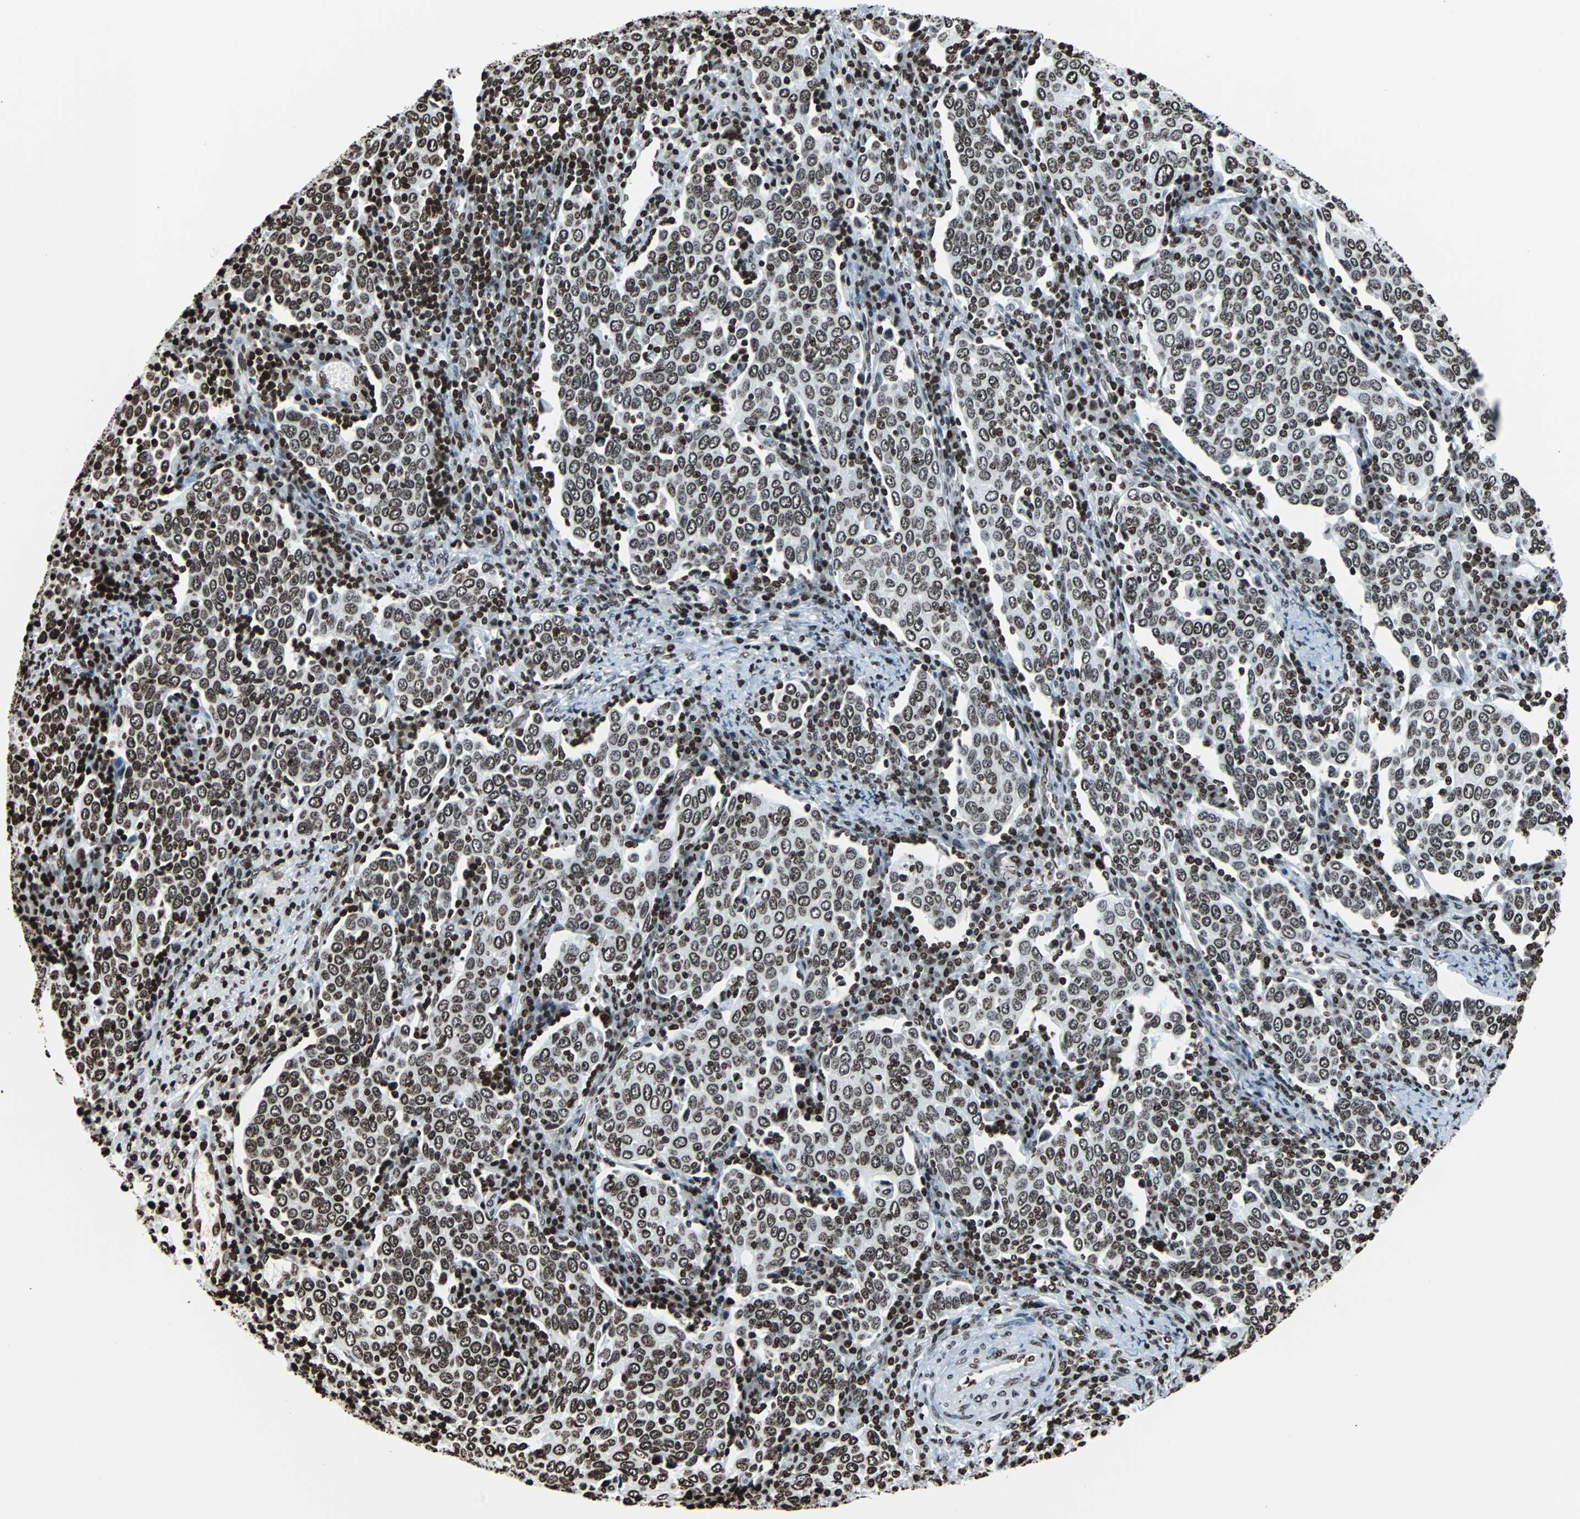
{"staining": {"intensity": "moderate", "quantity": ">75%", "location": "nuclear"}, "tissue": "cervical cancer", "cell_type": "Tumor cells", "image_type": "cancer", "snomed": [{"axis": "morphology", "description": "Squamous cell carcinoma, NOS"}, {"axis": "topography", "description": "Cervix"}], "caption": "DAB immunohistochemical staining of human cervical cancer displays moderate nuclear protein positivity in approximately >75% of tumor cells. The protein of interest is stained brown, and the nuclei are stained in blue (DAB IHC with brightfield microscopy, high magnification).", "gene": "H2BC18", "patient": {"sex": "female", "age": 40}}